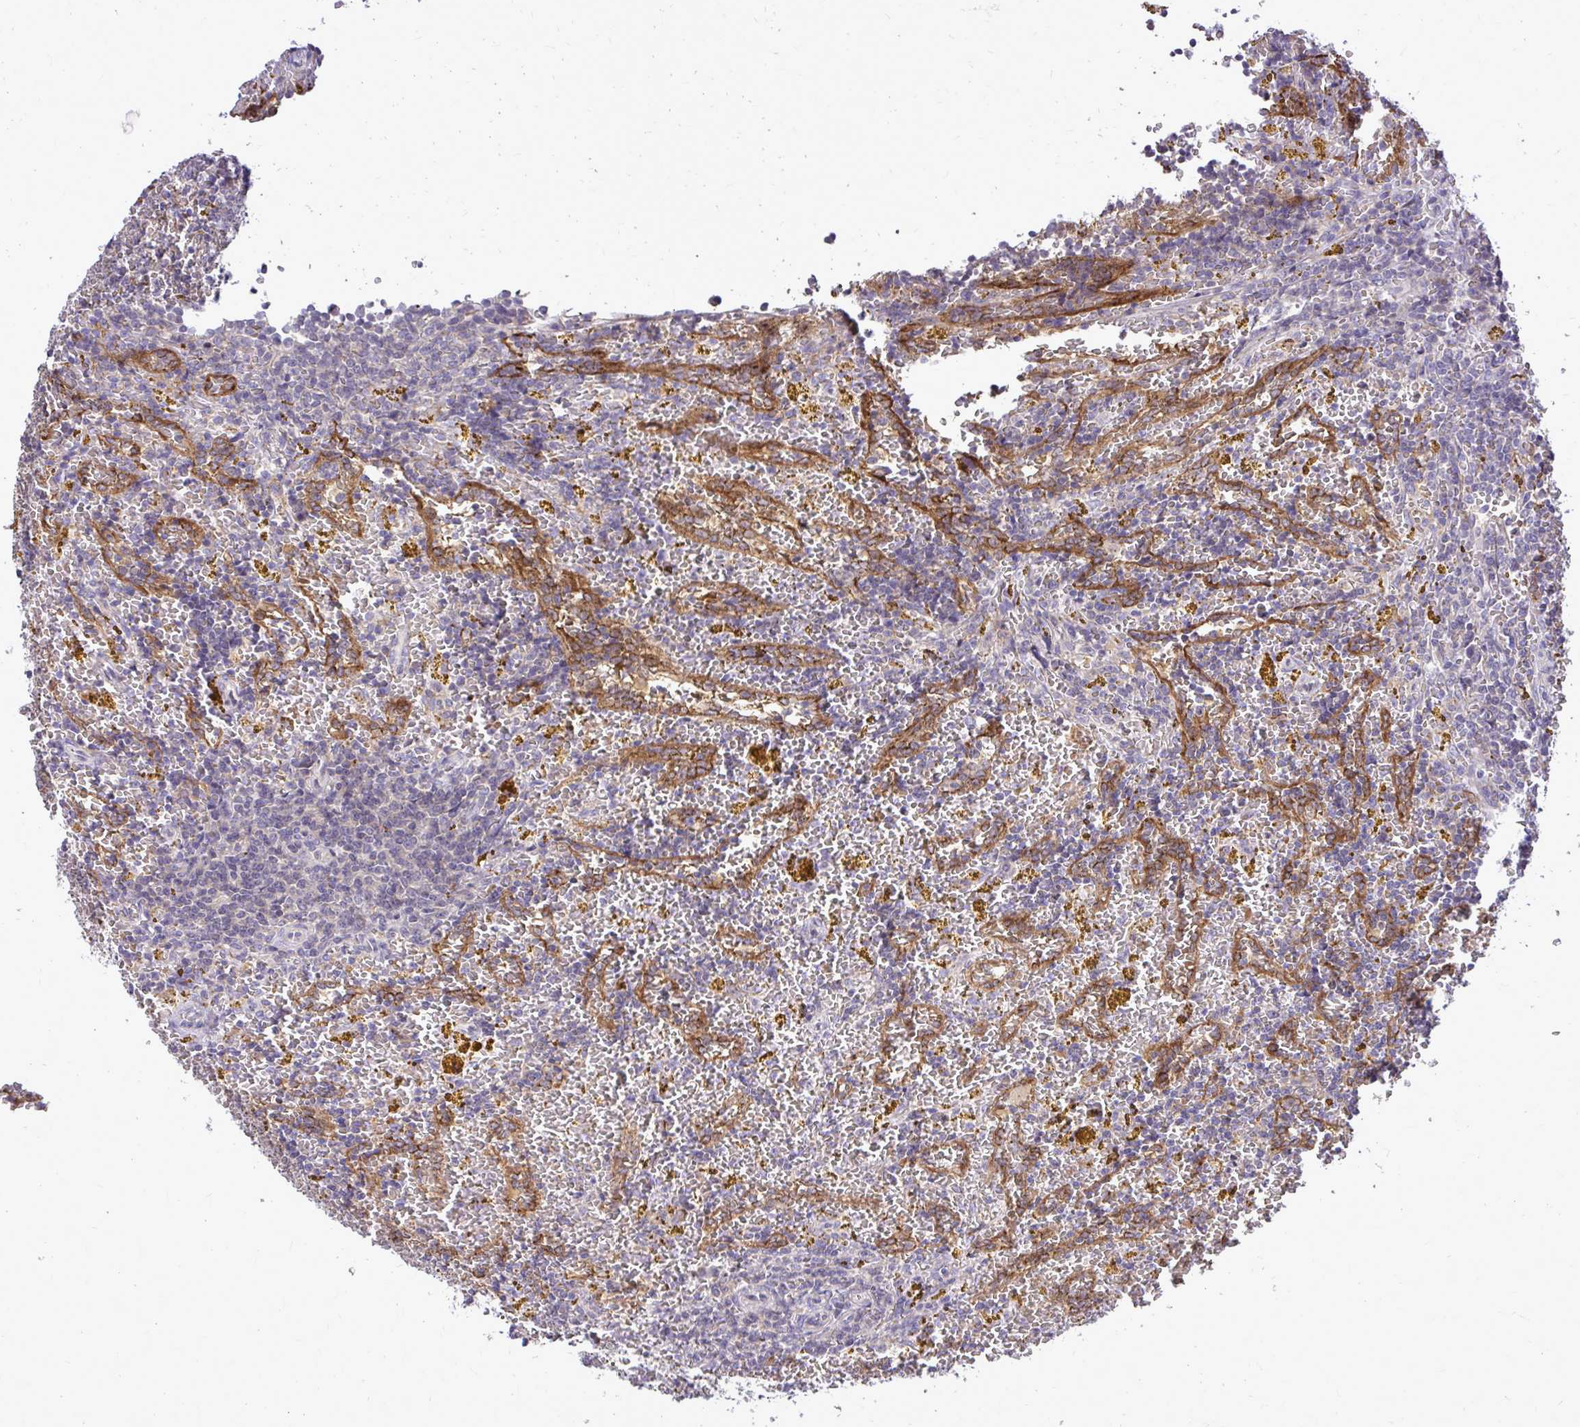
{"staining": {"intensity": "negative", "quantity": "none", "location": "none"}, "tissue": "lymphoma", "cell_type": "Tumor cells", "image_type": "cancer", "snomed": [{"axis": "morphology", "description": "Malignant lymphoma, non-Hodgkin's type, Low grade"}, {"axis": "topography", "description": "Spleen"}, {"axis": "topography", "description": "Lymph node"}], "caption": "Lymphoma stained for a protein using immunohistochemistry reveals no staining tumor cells.", "gene": "DPY19L1", "patient": {"sex": "female", "age": 66}}